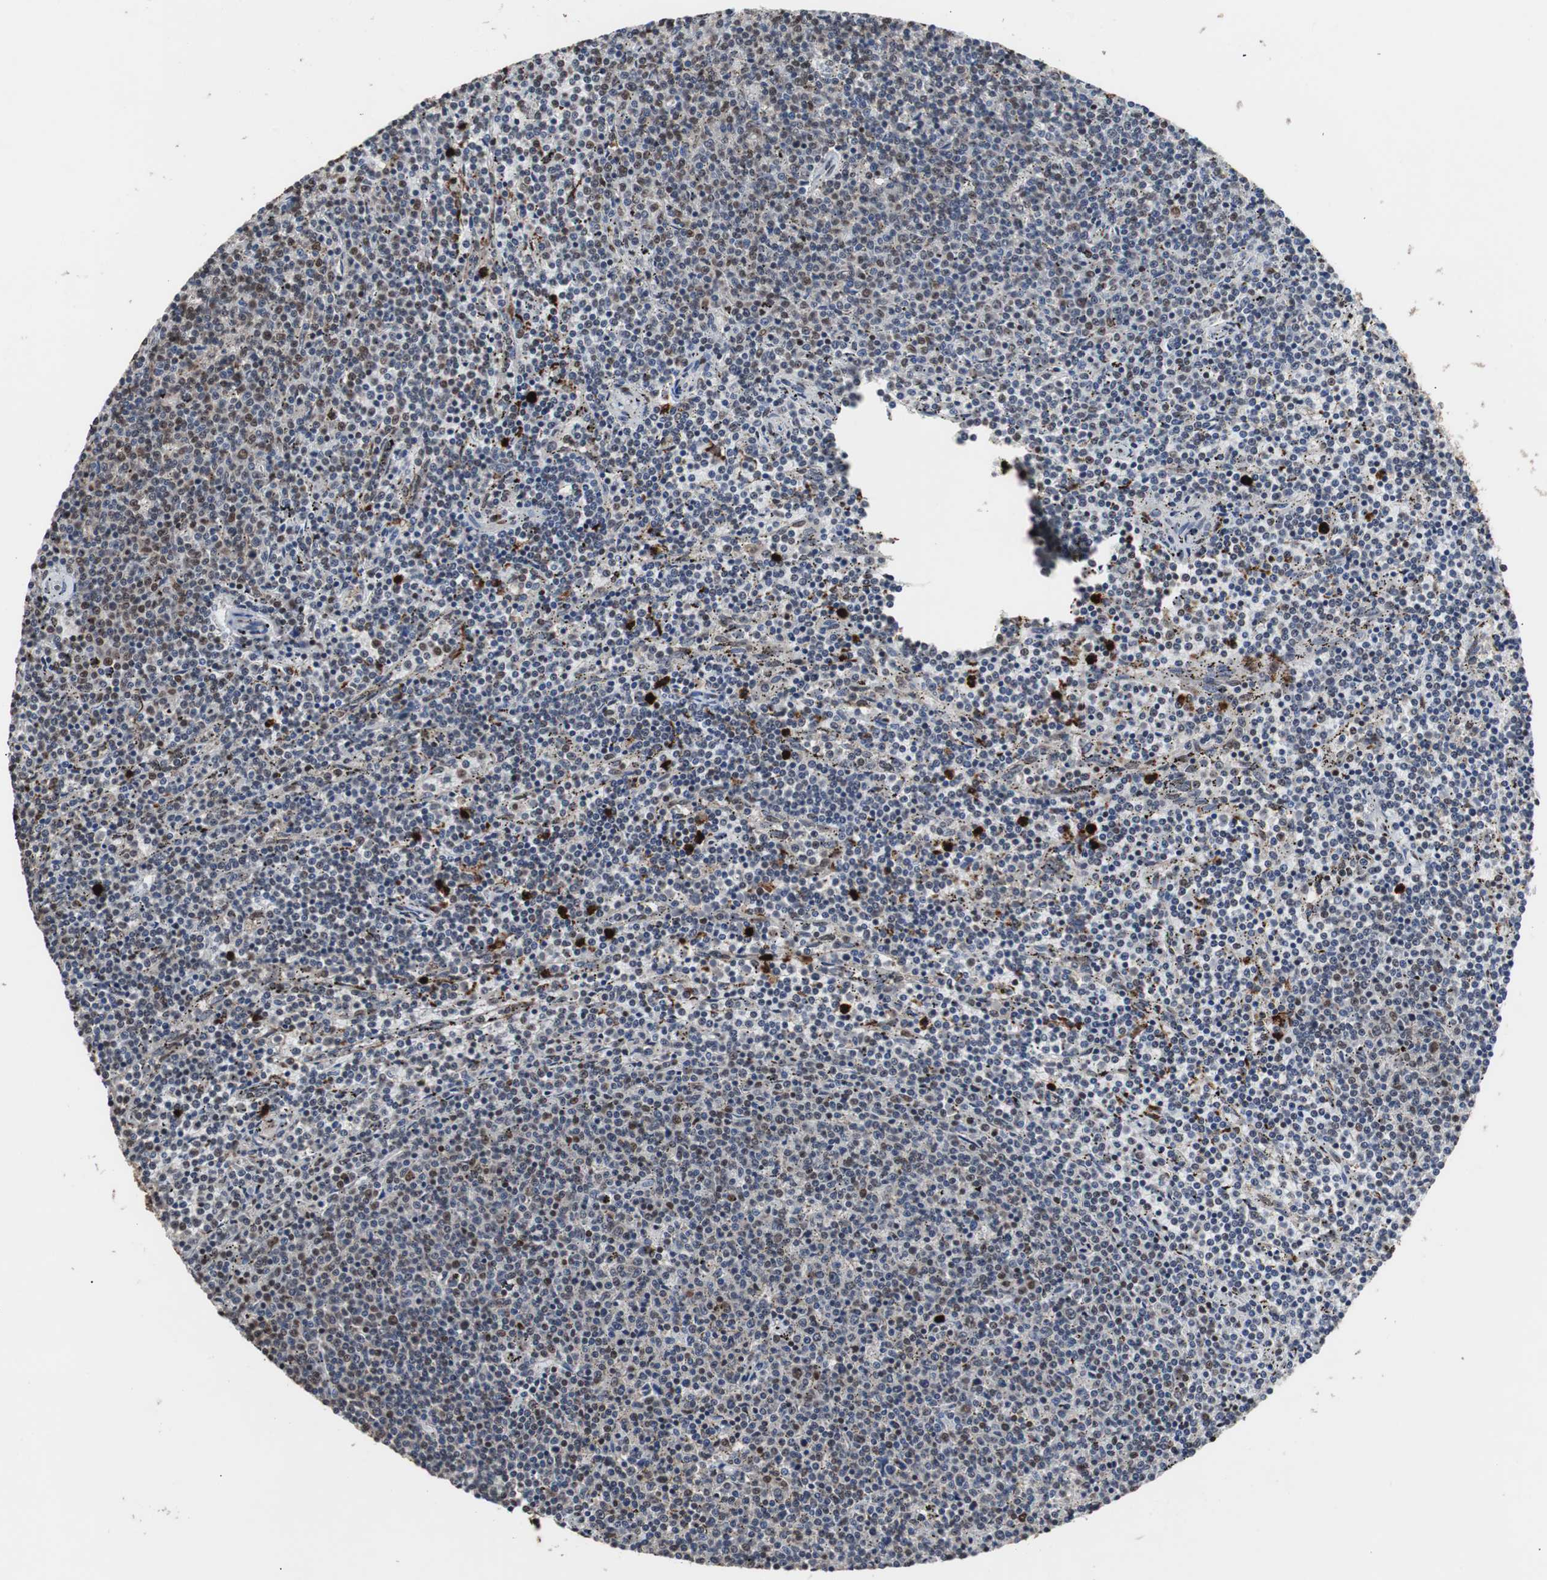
{"staining": {"intensity": "weak", "quantity": "25%-75%", "location": "nuclear"}, "tissue": "lymphoma", "cell_type": "Tumor cells", "image_type": "cancer", "snomed": [{"axis": "morphology", "description": "Malignant lymphoma, non-Hodgkin's type, Low grade"}, {"axis": "topography", "description": "Spleen"}], "caption": "Immunohistochemistry (IHC) image of low-grade malignant lymphoma, non-Hodgkin's type stained for a protein (brown), which shows low levels of weak nuclear expression in approximately 25%-75% of tumor cells.", "gene": "MED27", "patient": {"sex": "female", "age": 50}}